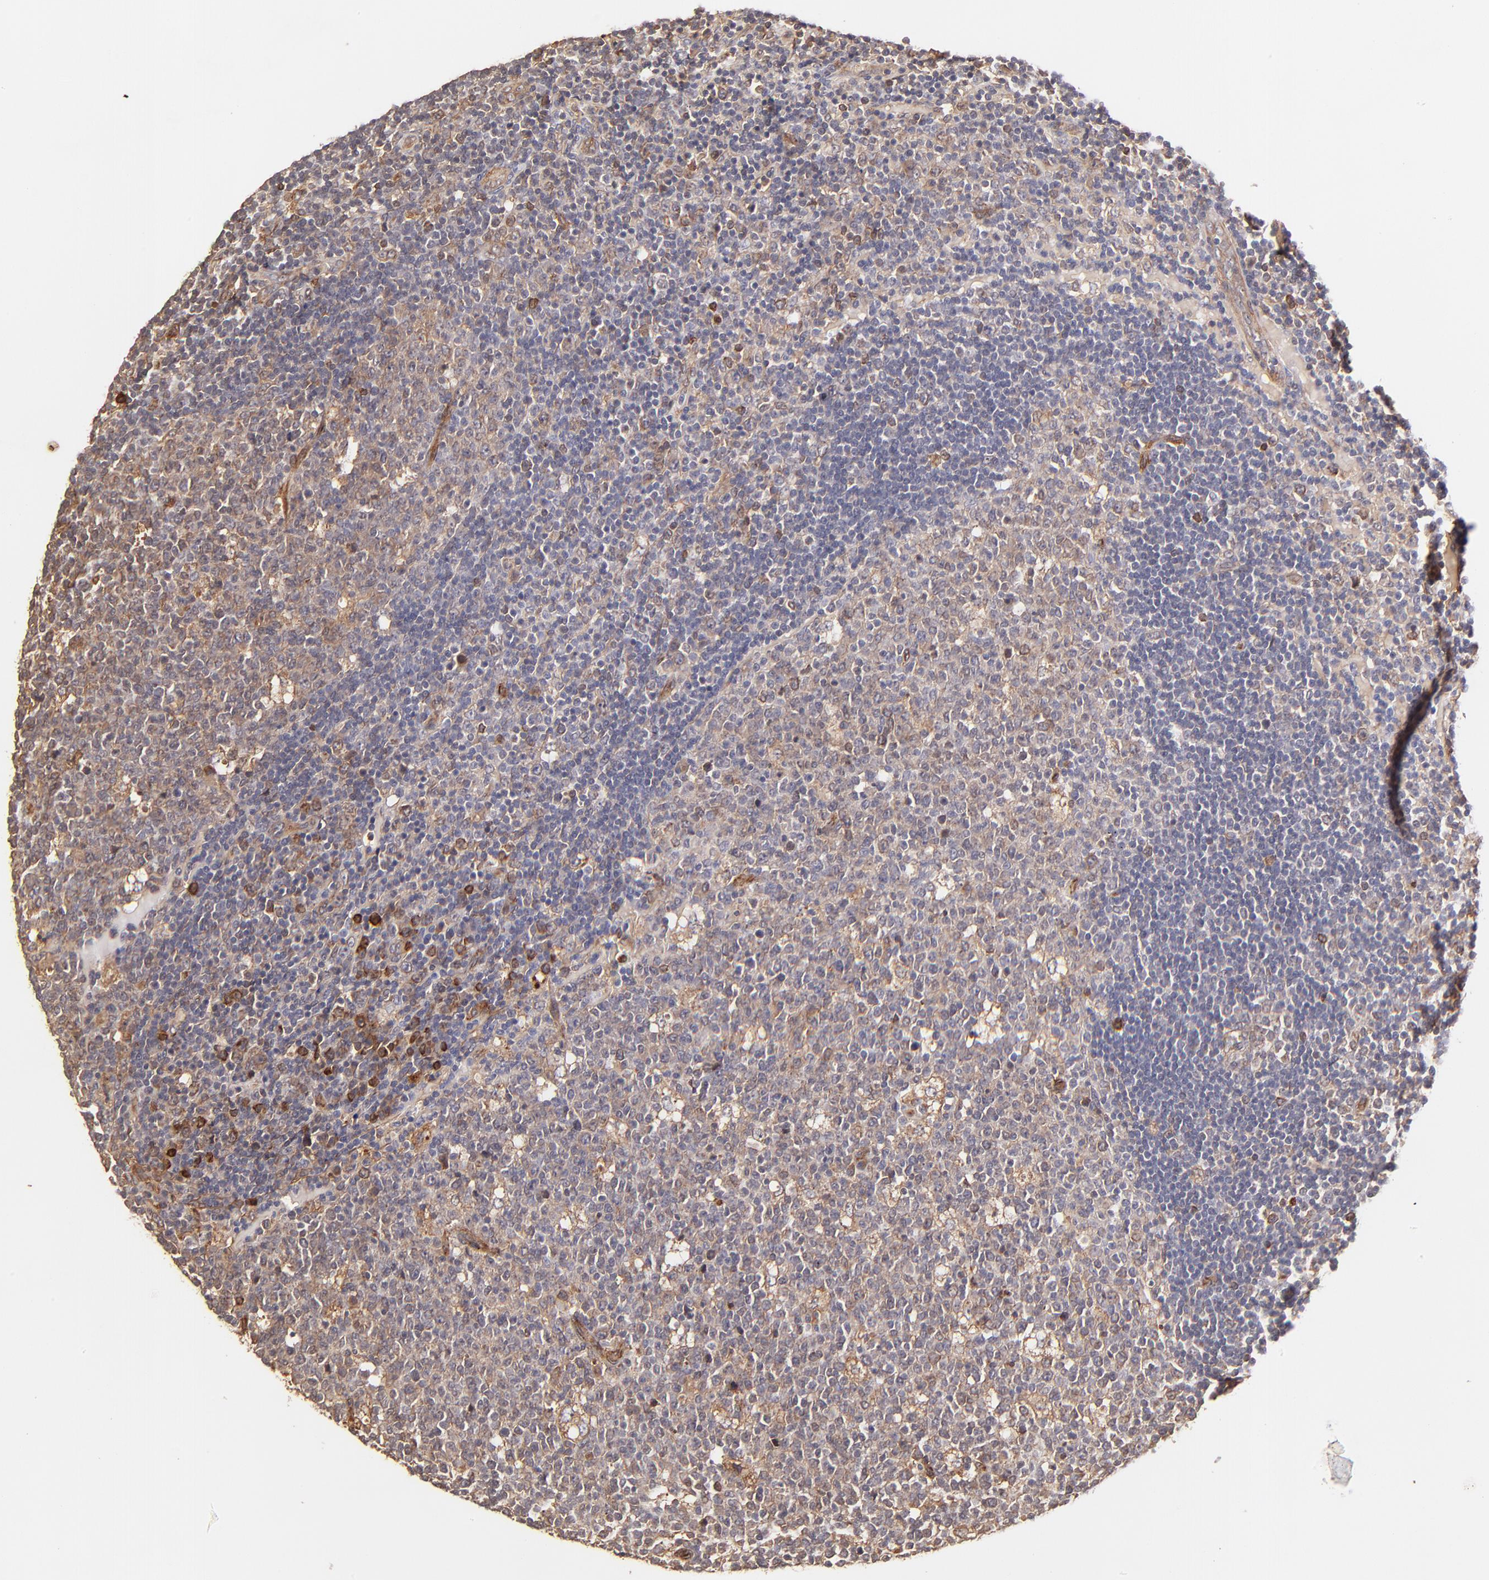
{"staining": {"intensity": "moderate", "quantity": "25%-75%", "location": "cytoplasmic/membranous"}, "tissue": "lymph node", "cell_type": "Germinal center cells", "image_type": "normal", "snomed": [{"axis": "morphology", "description": "Normal tissue, NOS"}, {"axis": "topography", "description": "Lymph node"}, {"axis": "topography", "description": "Salivary gland"}], "caption": "IHC staining of benign lymph node, which demonstrates medium levels of moderate cytoplasmic/membranous expression in approximately 25%-75% of germinal center cells indicating moderate cytoplasmic/membranous protein staining. The staining was performed using DAB (3,3'-diaminobenzidine) (brown) for protein detection and nuclei were counterstained in hematoxylin (blue).", "gene": "ITGB1", "patient": {"sex": "male", "age": 8}}